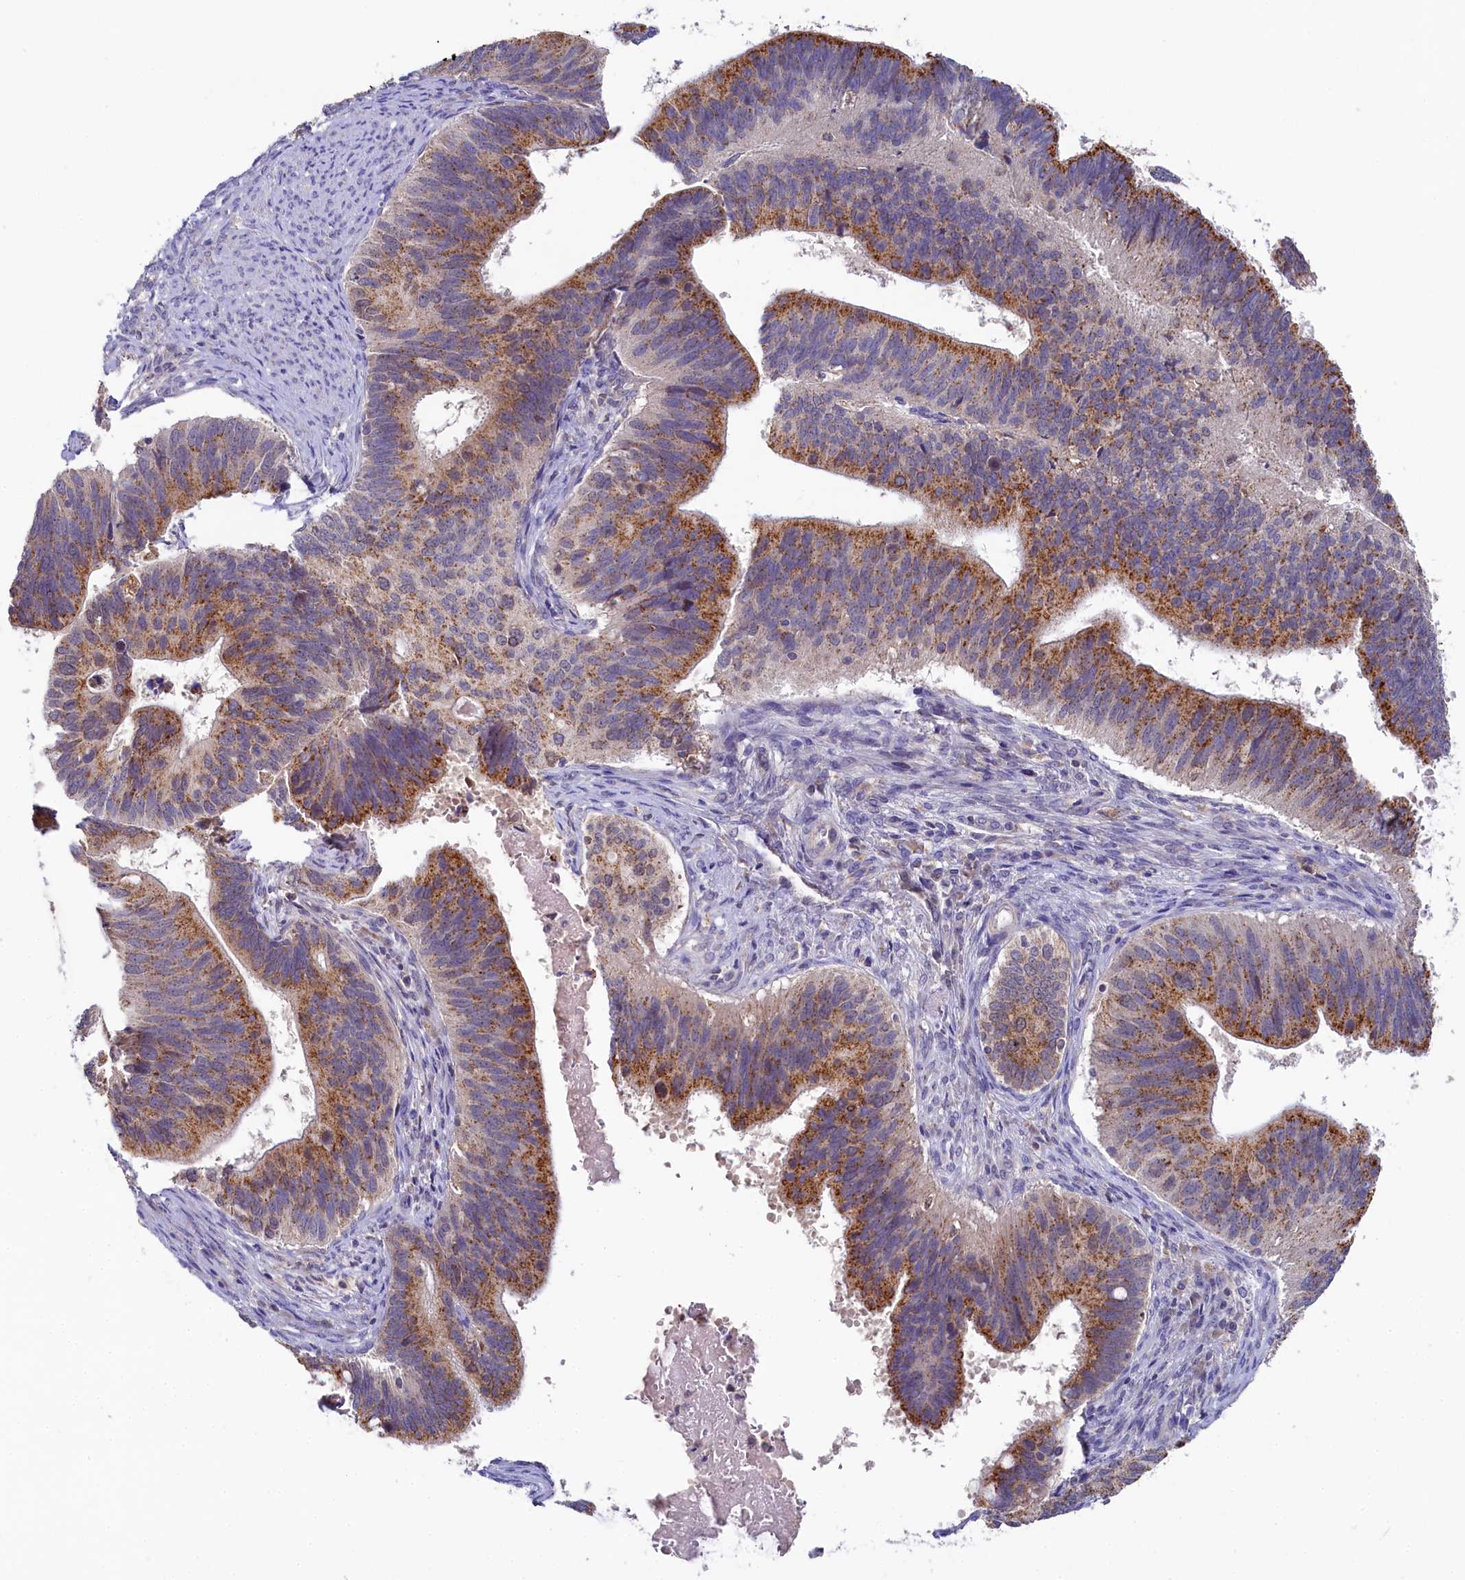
{"staining": {"intensity": "moderate", "quantity": ">75%", "location": "cytoplasmic/membranous"}, "tissue": "cervical cancer", "cell_type": "Tumor cells", "image_type": "cancer", "snomed": [{"axis": "morphology", "description": "Adenocarcinoma, NOS"}, {"axis": "topography", "description": "Cervix"}], "caption": "A medium amount of moderate cytoplasmic/membranous expression is appreciated in approximately >75% of tumor cells in cervical cancer tissue. The staining was performed using DAB (3,3'-diaminobenzidine) to visualize the protein expression in brown, while the nuclei were stained in blue with hematoxylin (Magnification: 20x).", "gene": "SPINK9", "patient": {"sex": "female", "age": 42}}